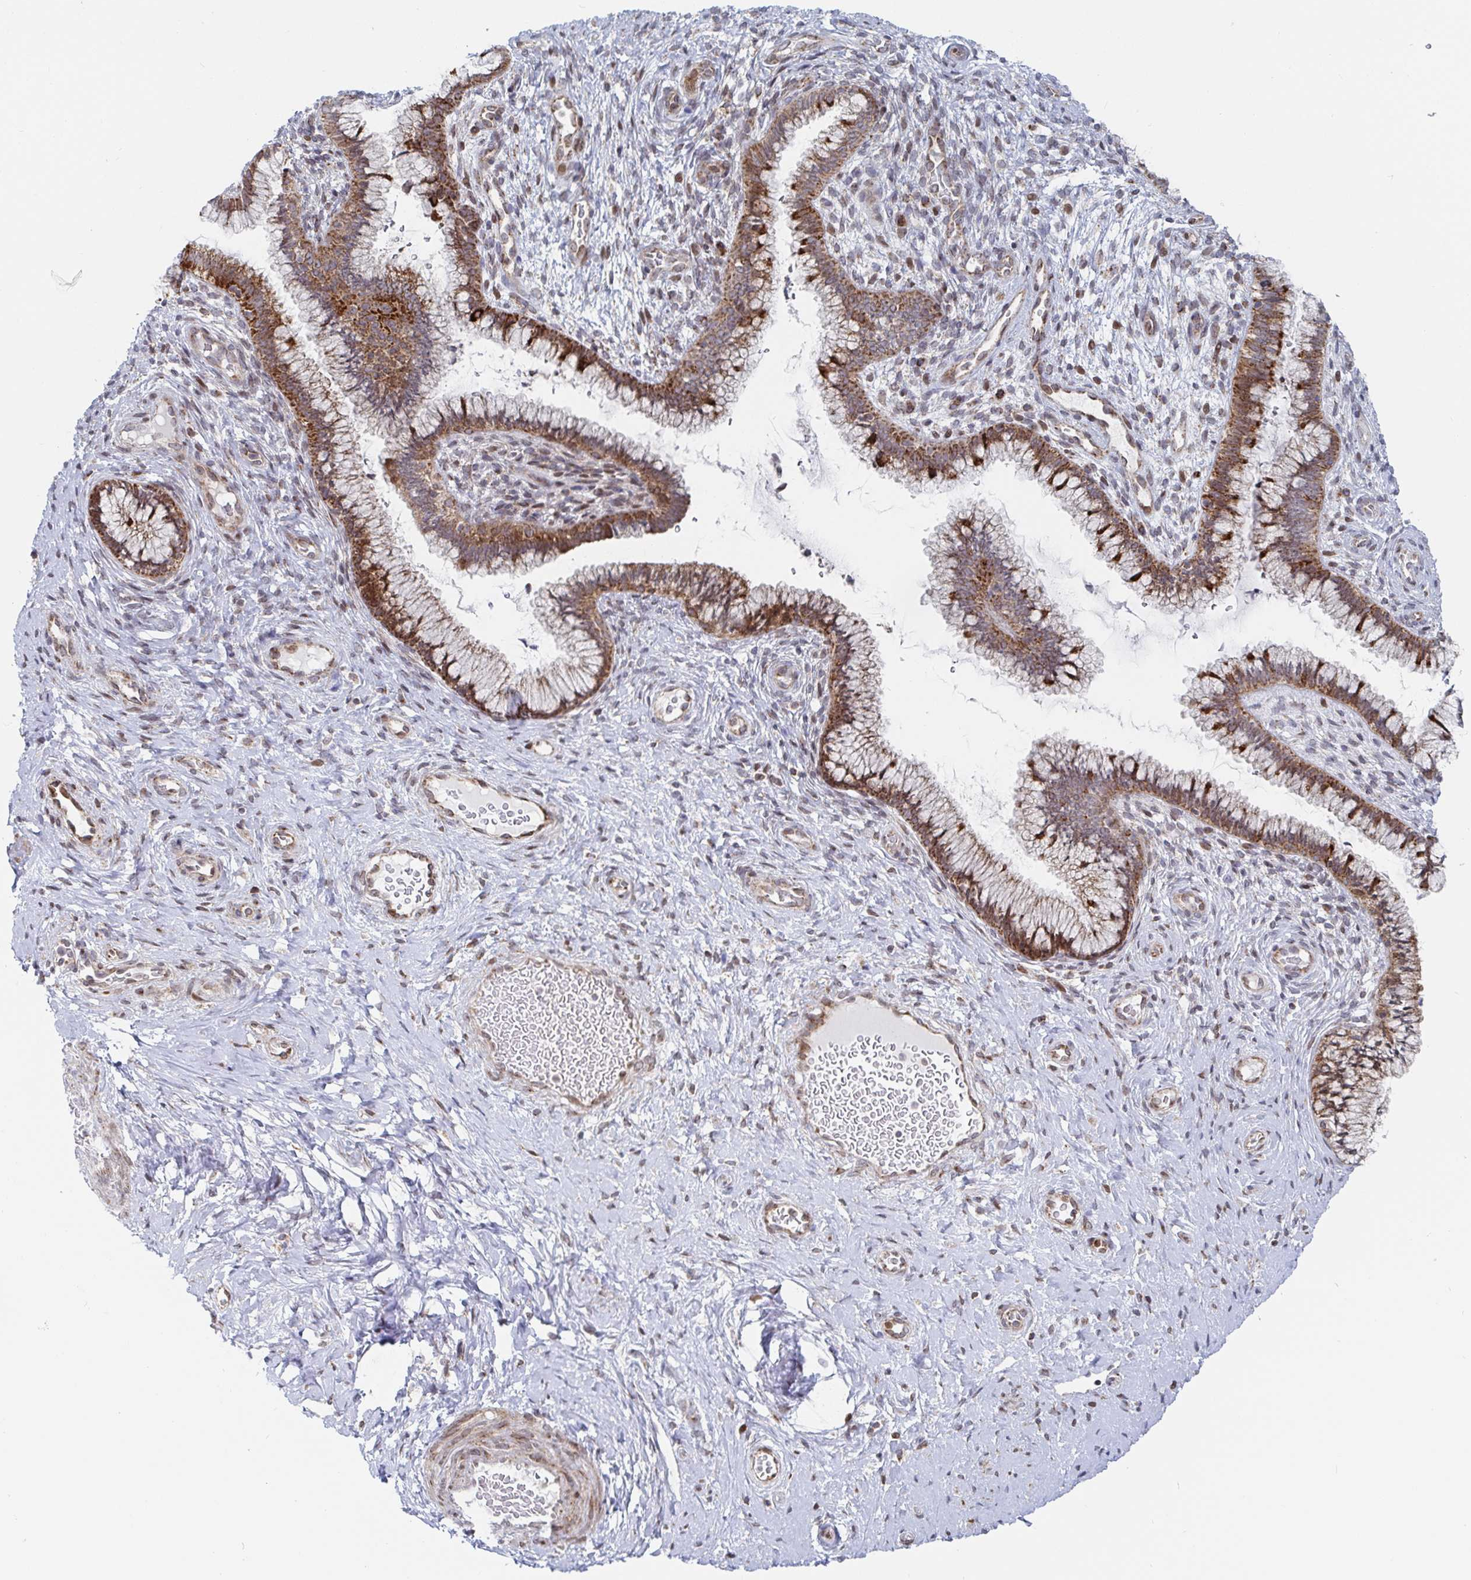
{"staining": {"intensity": "strong", "quantity": ">75%", "location": "cytoplasmic/membranous"}, "tissue": "cervix", "cell_type": "Glandular cells", "image_type": "normal", "snomed": [{"axis": "morphology", "description": "Normal tissue, NOS"}, {"axis": "topography", "description": "Cervix"}], "caption": "IHC of benign human cervix reveals high levels of strong cytoplasmic/membranous staining in approximately >75% of glandular cells. (Stains: DAB in brown, nuclei in blue, Microscopy: brightfield microscopy at high magnification).", "gene": "STARD8", "patient": {"sex": "female", "age": 34}}